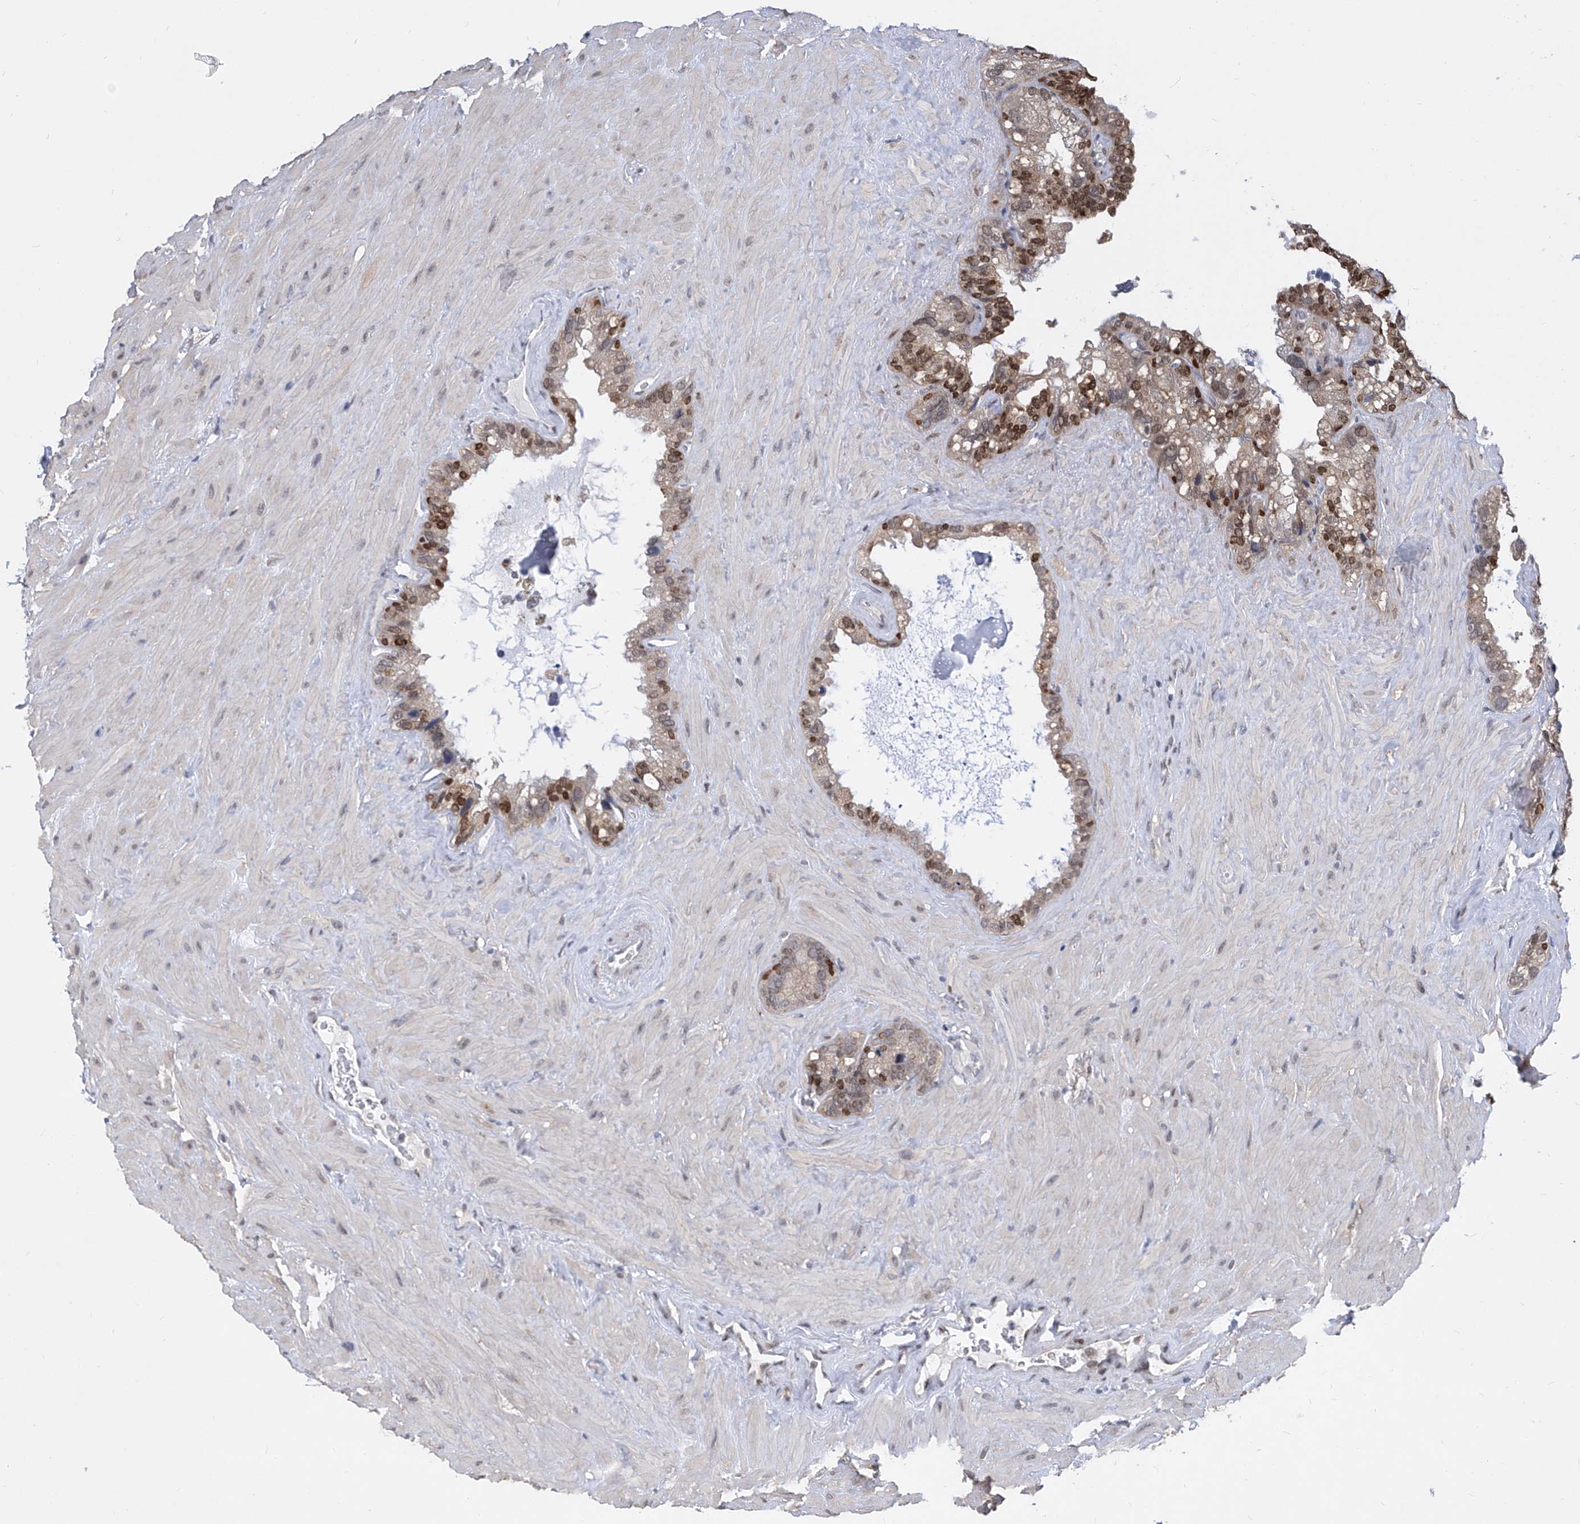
{"staining": {"intensity": "moderate", "quantity": "25%-75%", "location": "cytoplasmic/membranous,nuclear"}, "tissue": "seminal vesicle", "cell_type": "Glandular cells", "image_type": "normal", "snomed": [{"axis": "morphology", "description": "Normal tissue, NOS"}, {"axis": "topography", "description": "Prostate"}, {"axis": "topography", "description": "Seminal veicle"}], "caption": "About 25%-75% of glandular cells in benign seminal vesicle reveal moderate cytoplasmic/membranous,nuclear protein staining as visualized by brown immunohistochemical staining.", "gene": "CETN1", "patient": {"sex": "male", "age": 68}}